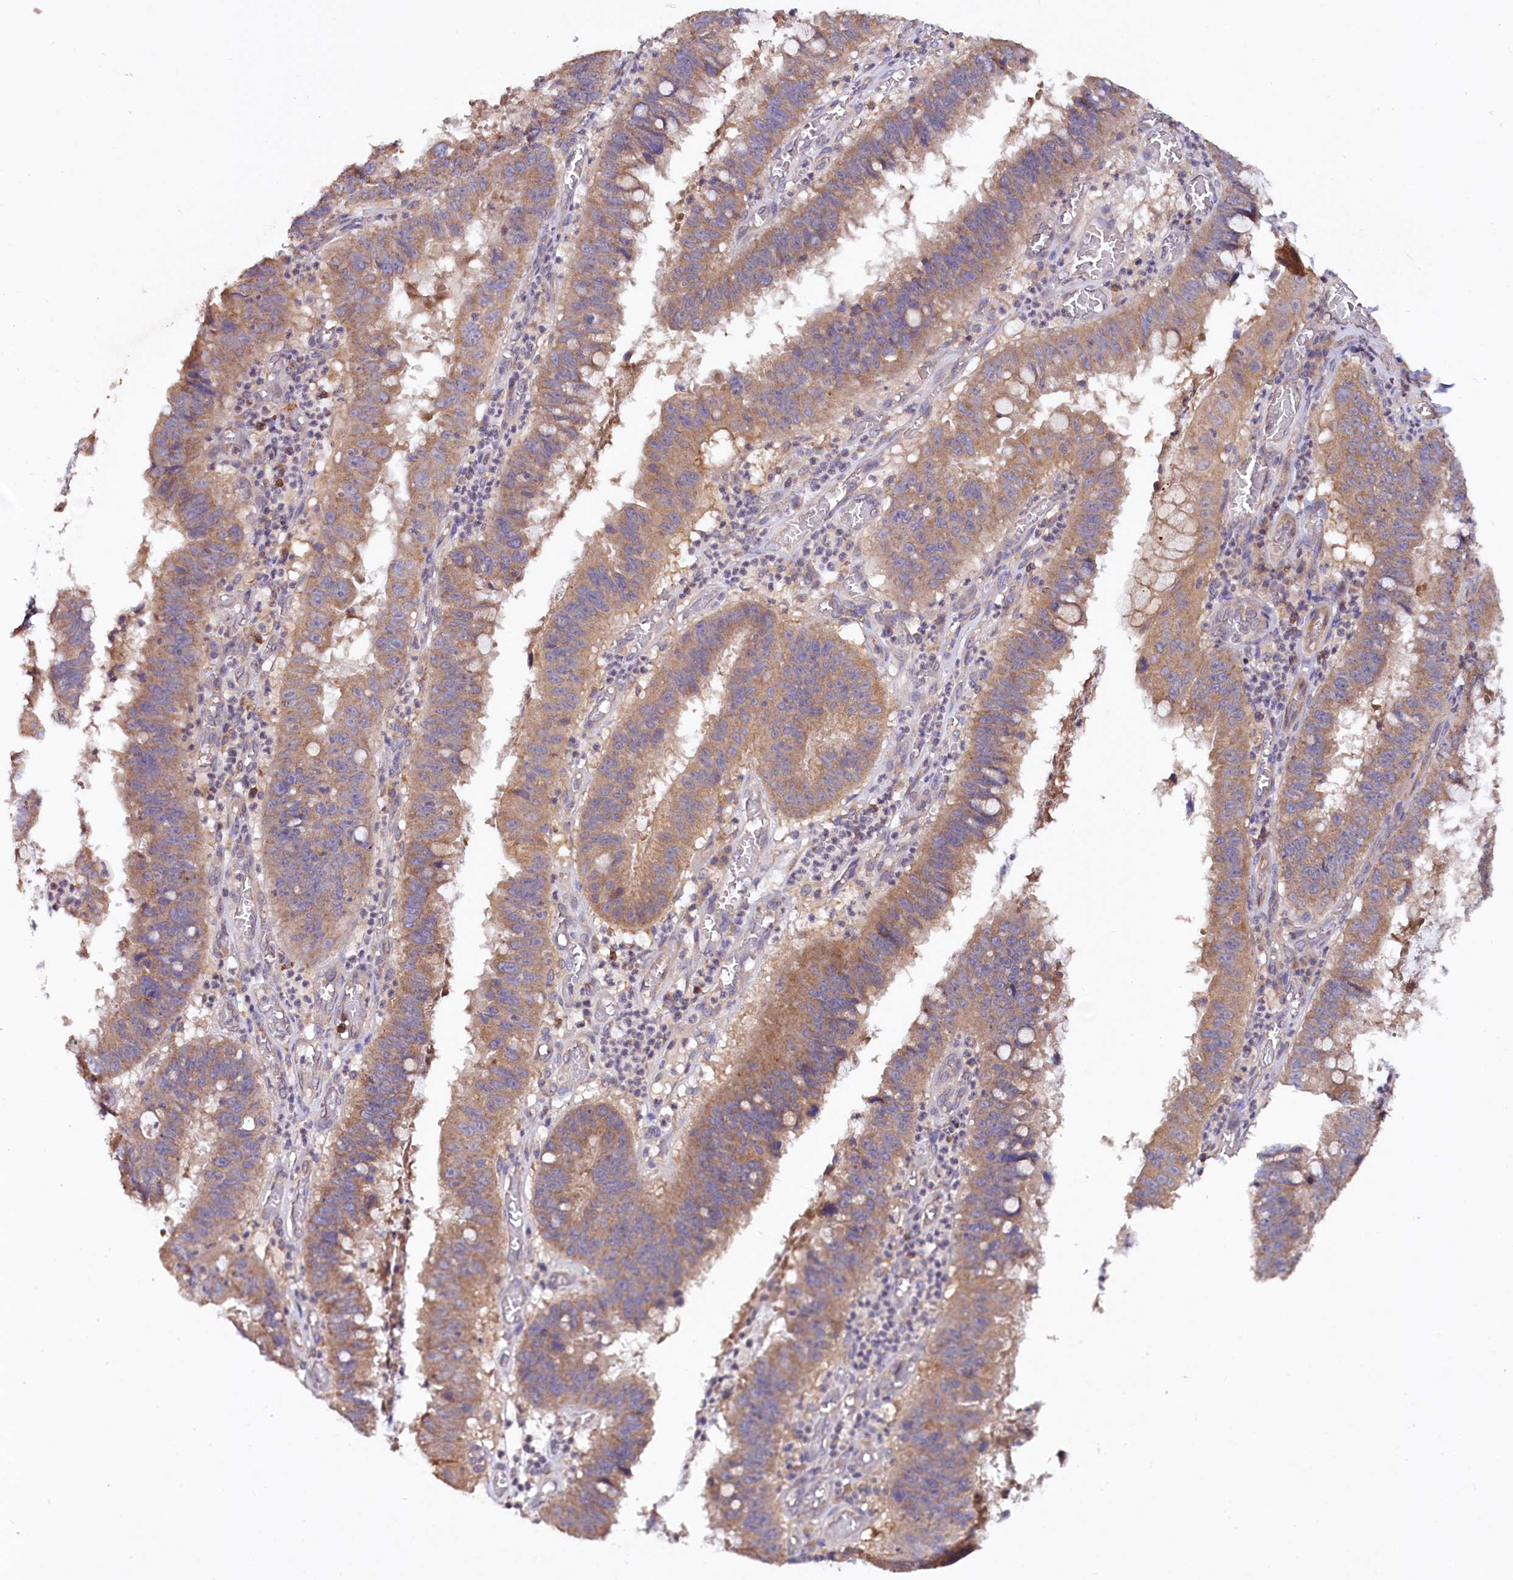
{"staining": {"intensity": "moderate", "quantity": ">75%", "location": "cytoplasmic/membranous"}, "tissue": "stomach cancer", "cell_type": "Tumor cells", "image_type": "cancer", "snomed": [{"axis": "morphology", "description": "Adenocarcinoma, NOS"}, {"axis": "topography", "description": "Stomach"}], "caption": "DAB immunohistochemical staining of adenocarcinoma (stomach) shows moderate cytoplasmic/membranous protein expression in approximately >75% of tumor cells.", "gene": "ETFBKMT", "patient": {"sex": "male", "age": 59}}